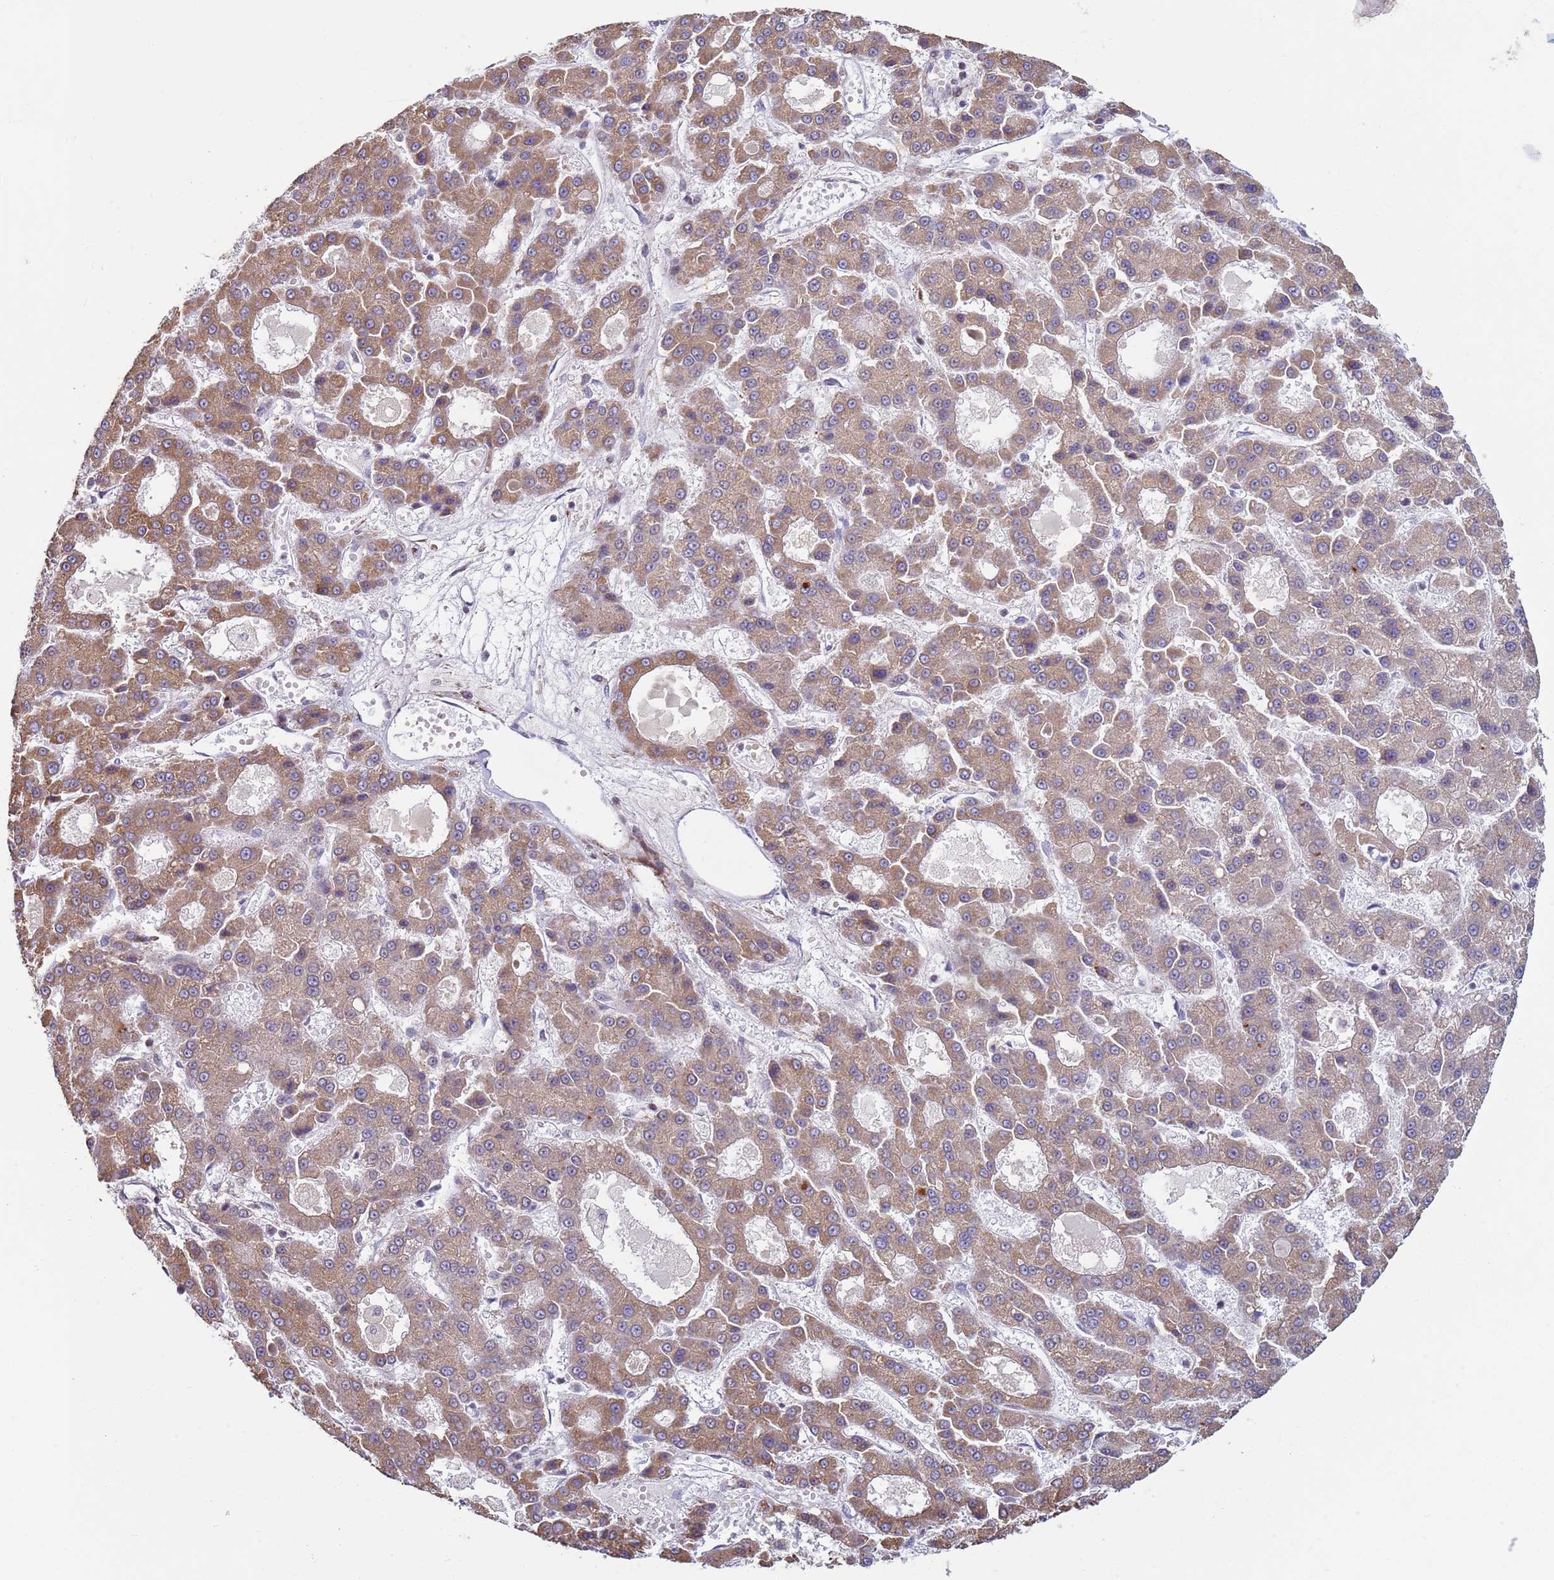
{"staining": {"intensity": "moderate", "quantity": ">75%", "location": "cytoplasmic/membranous"}, "tissue": "liver cancer", "cell_type": "Tumor cells", "image_type": "cancer", "snomed": [{"axis": "morphology", "description": "Carcinoma, Hepatocellular, NOS"}, {"axis": "topography", "description": "Liver"}], "caption": "The micrograph reveals staining of liver cancer (hepatocellular carcinoma), revealing moderate cytoplasmic/membranous protein expression (brown color) within tumor cells. The staining is performed using DAB (3,3'-diaminobenzidine) brown chromogen to label protein expression. The nuclei are counter-stained blue using hematoxylin.", "gene": "SNAPC4", "patient": {"sex": "male", "age": 70}}